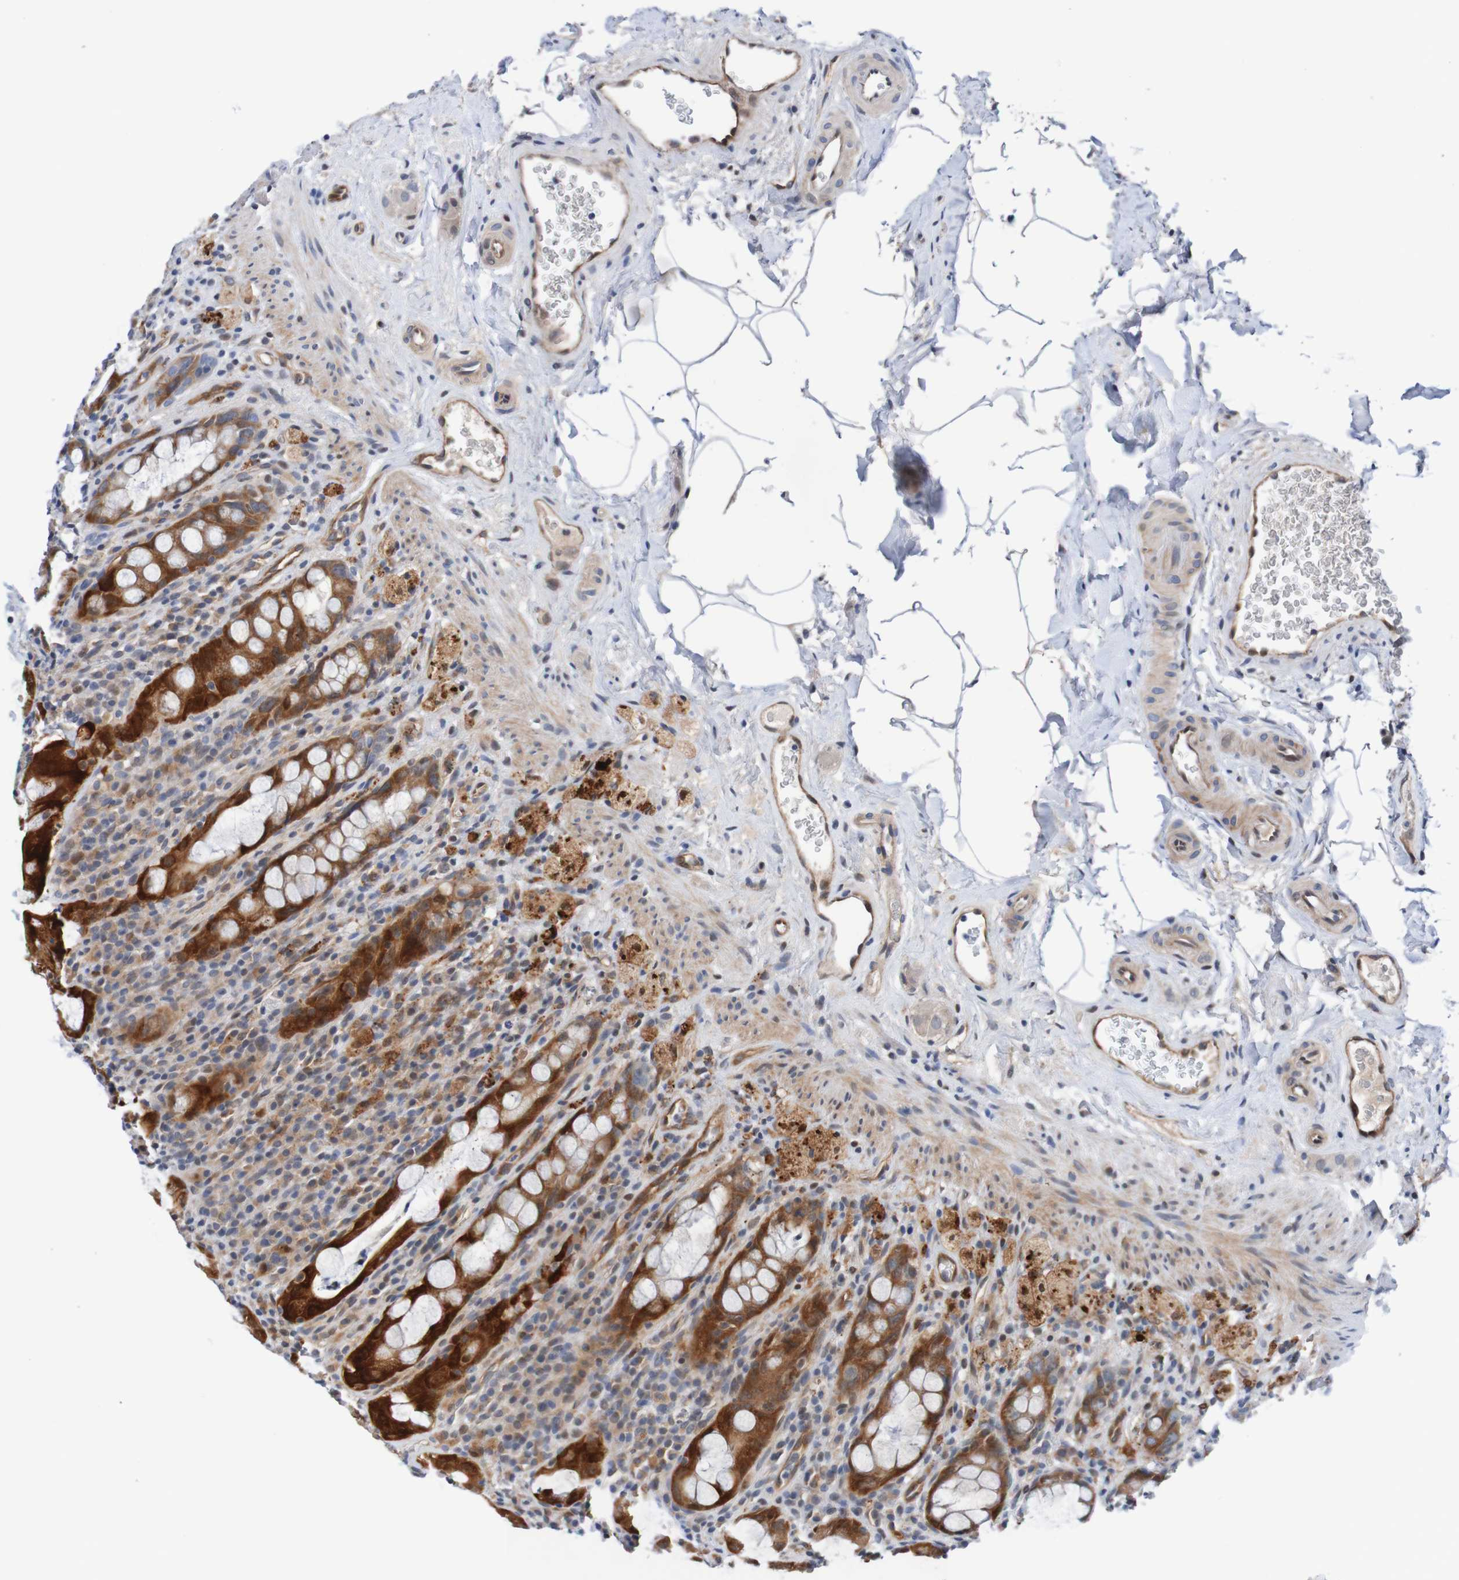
{"staining": {"intensity": "strong", "quantity": ">75%", "location": "cytoplasmic/membranous"}, "tissue": "rectum", "cell_type": "Glandular cells", "image_type": "normal", "snomed": [{"axis": "morphology", "description": "Normal tissue, NOS"}, {"axis": "topography", "description": "Rectum"}], "caption": "This image shows immunohistochemistry staining of unremarkable rectum, with high strong cytoplasmic/membranous staining in about >75% of glandular cells.", "gene": "CPED1", "patient": {"sex": "male", "age": 44}}